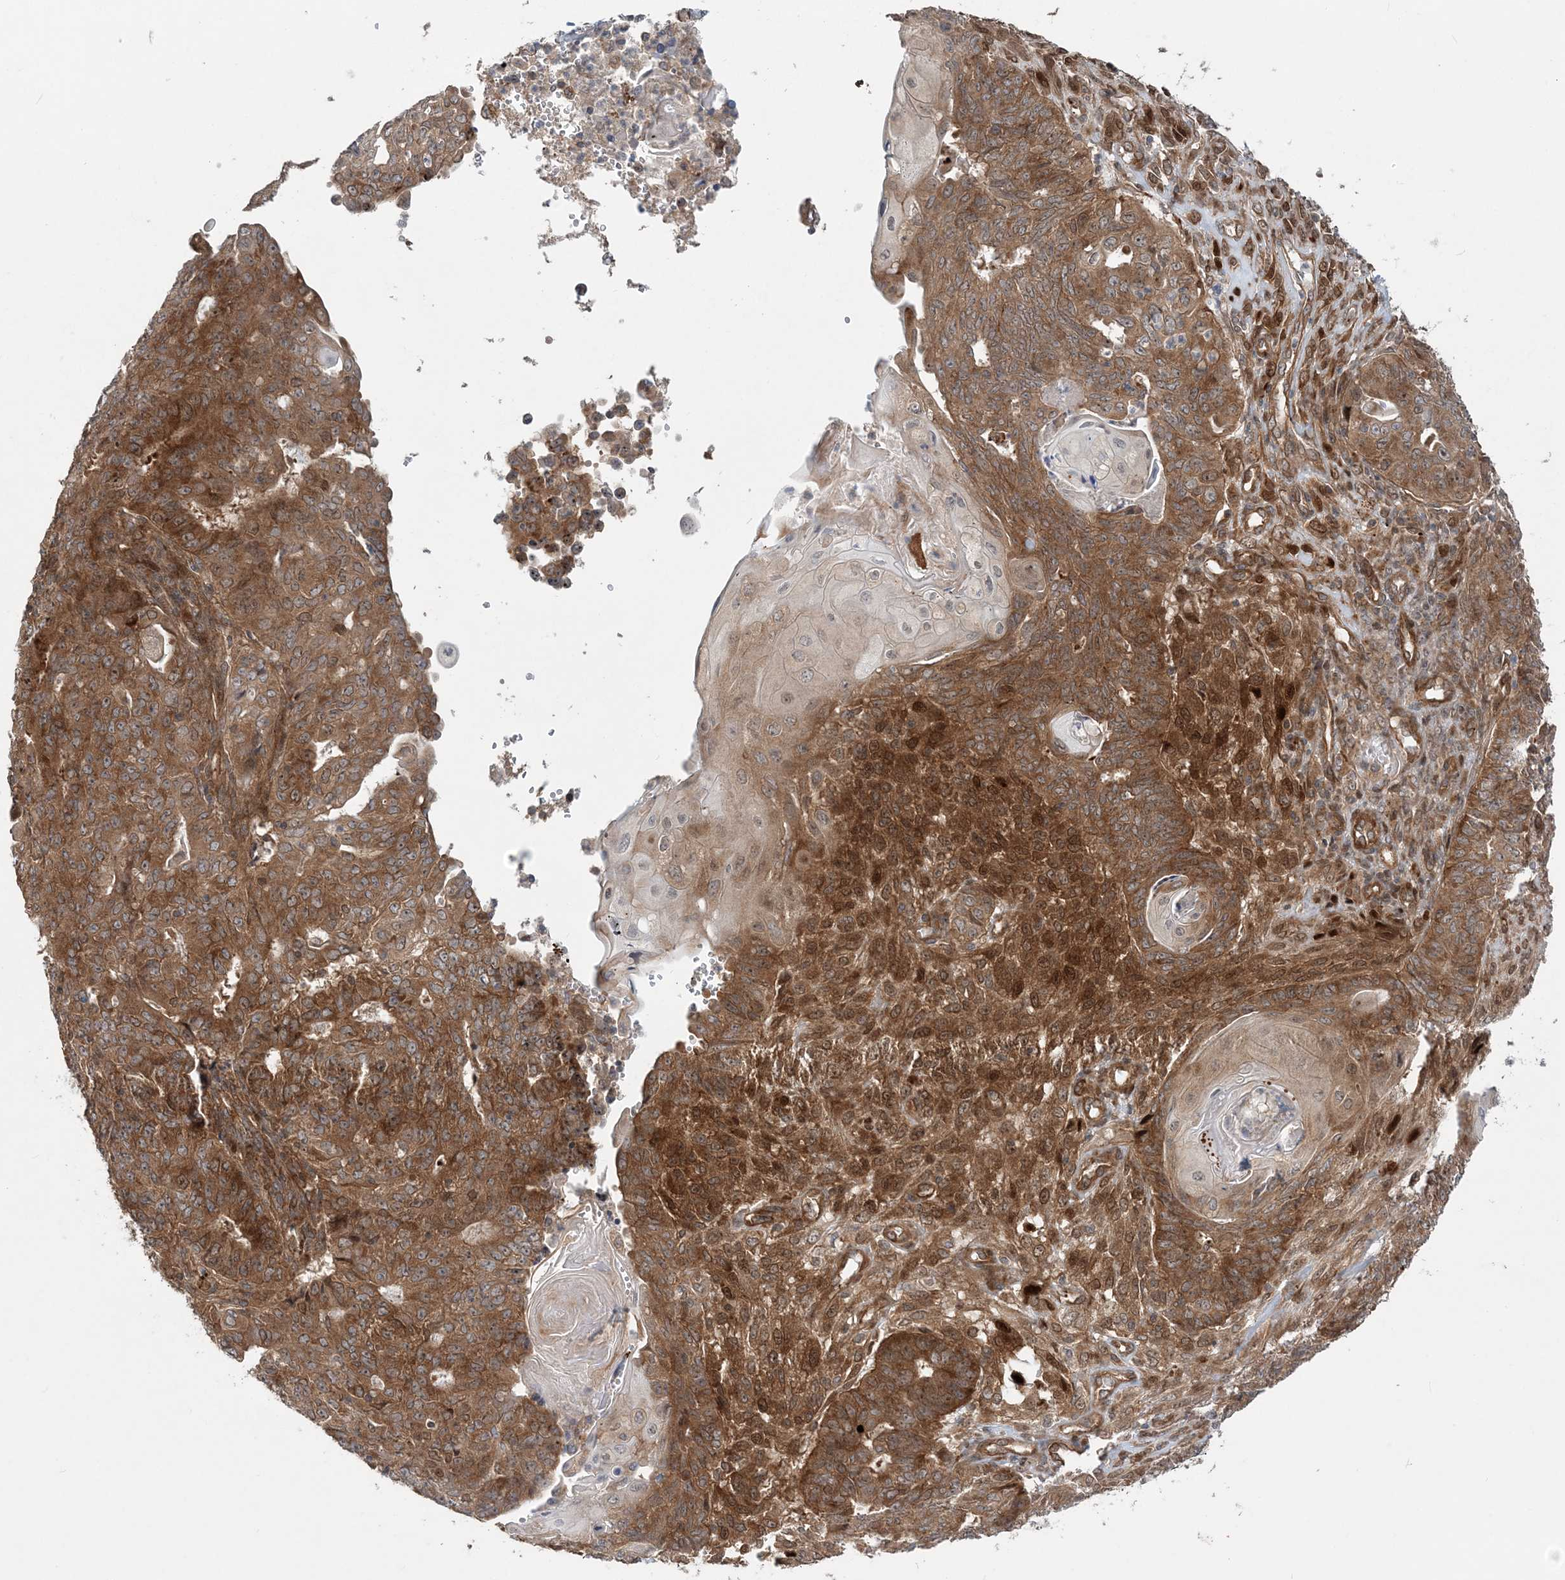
{"staining": {"intensity": "strong", "quantity": ">75%", "location": "cytoplasmic/membranous"}, "tissue": "endometrial cancer", "cell_type": "Tumor cells", "image_type": "cancer", "snomed": [{"axis": "morphology", "description": "Adenocarcinoma, NOS"}, {"axis": "topography", "description": "Endometrium"}], "caption": "Human endometrial cancer (adenocarcinoma) stained with a protein marker shows strong staining in tumor cells.", "gene": "GEMIN5", "patient": {"sex": "female", "age": 32}}